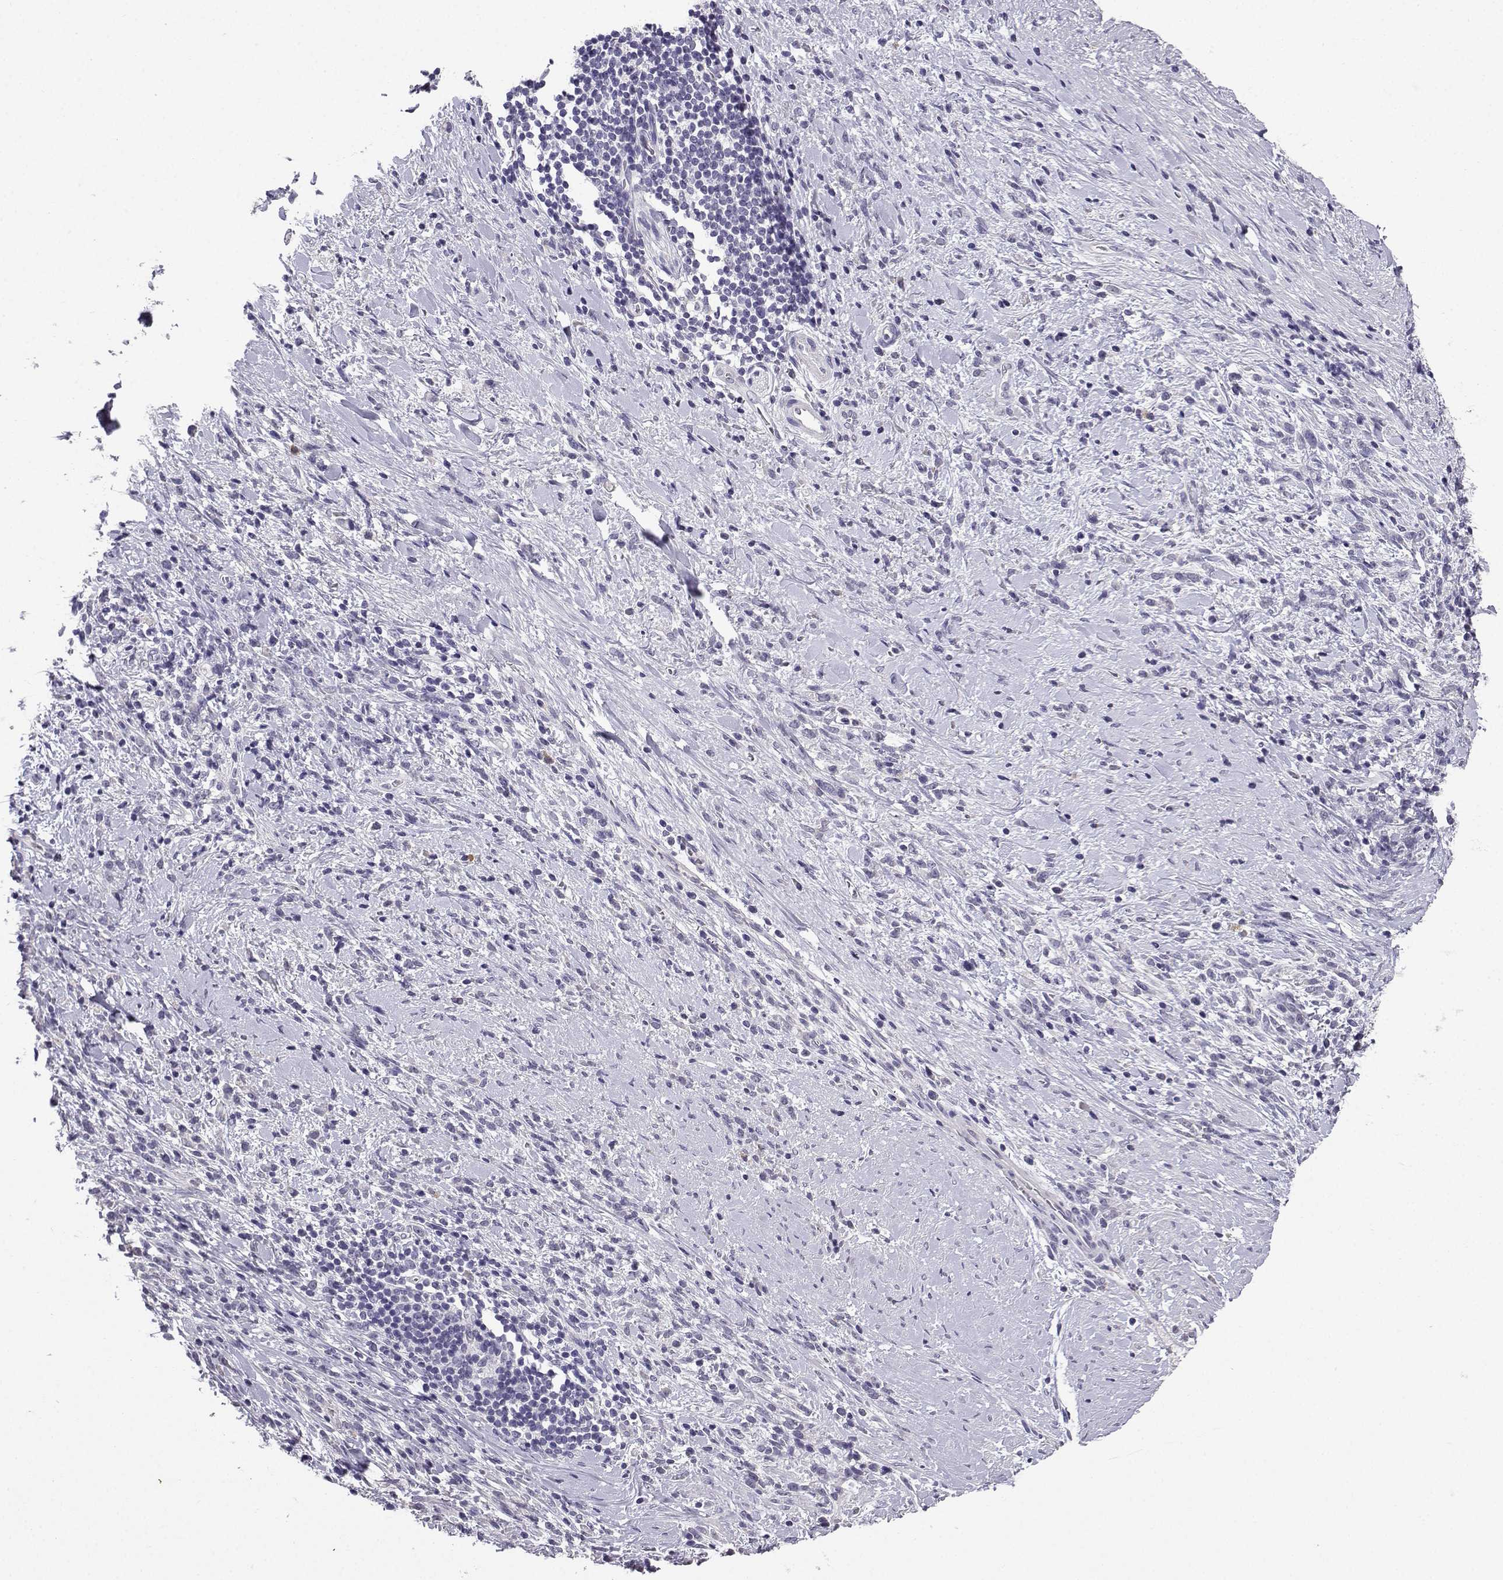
{"staining": {"intensity": "negative", "quantity": "none", "location": "none"}, "tissue": "stomach cancer", "cell_type": "Tumor cells", "image_type": "cancer", "snomed": [{"axis": "morphology", "description": "Adenocarcinoma, NOS"}, {"axis": "topography", "description": "Stomach"}], "caption": "DAB (3,3'-diaminobenzidine) immunohistochemical staining of human stomach cancer (adenocarcinoma) shows no significant staining in tumor cells. The staining is performed using DAB (3,3'-diaminobenzidine) brown chromogen with nuclei counter-stained in using hematoxylin.", "gene": "SPAG11B", "patient": {"sex": "female", "age": 57}}